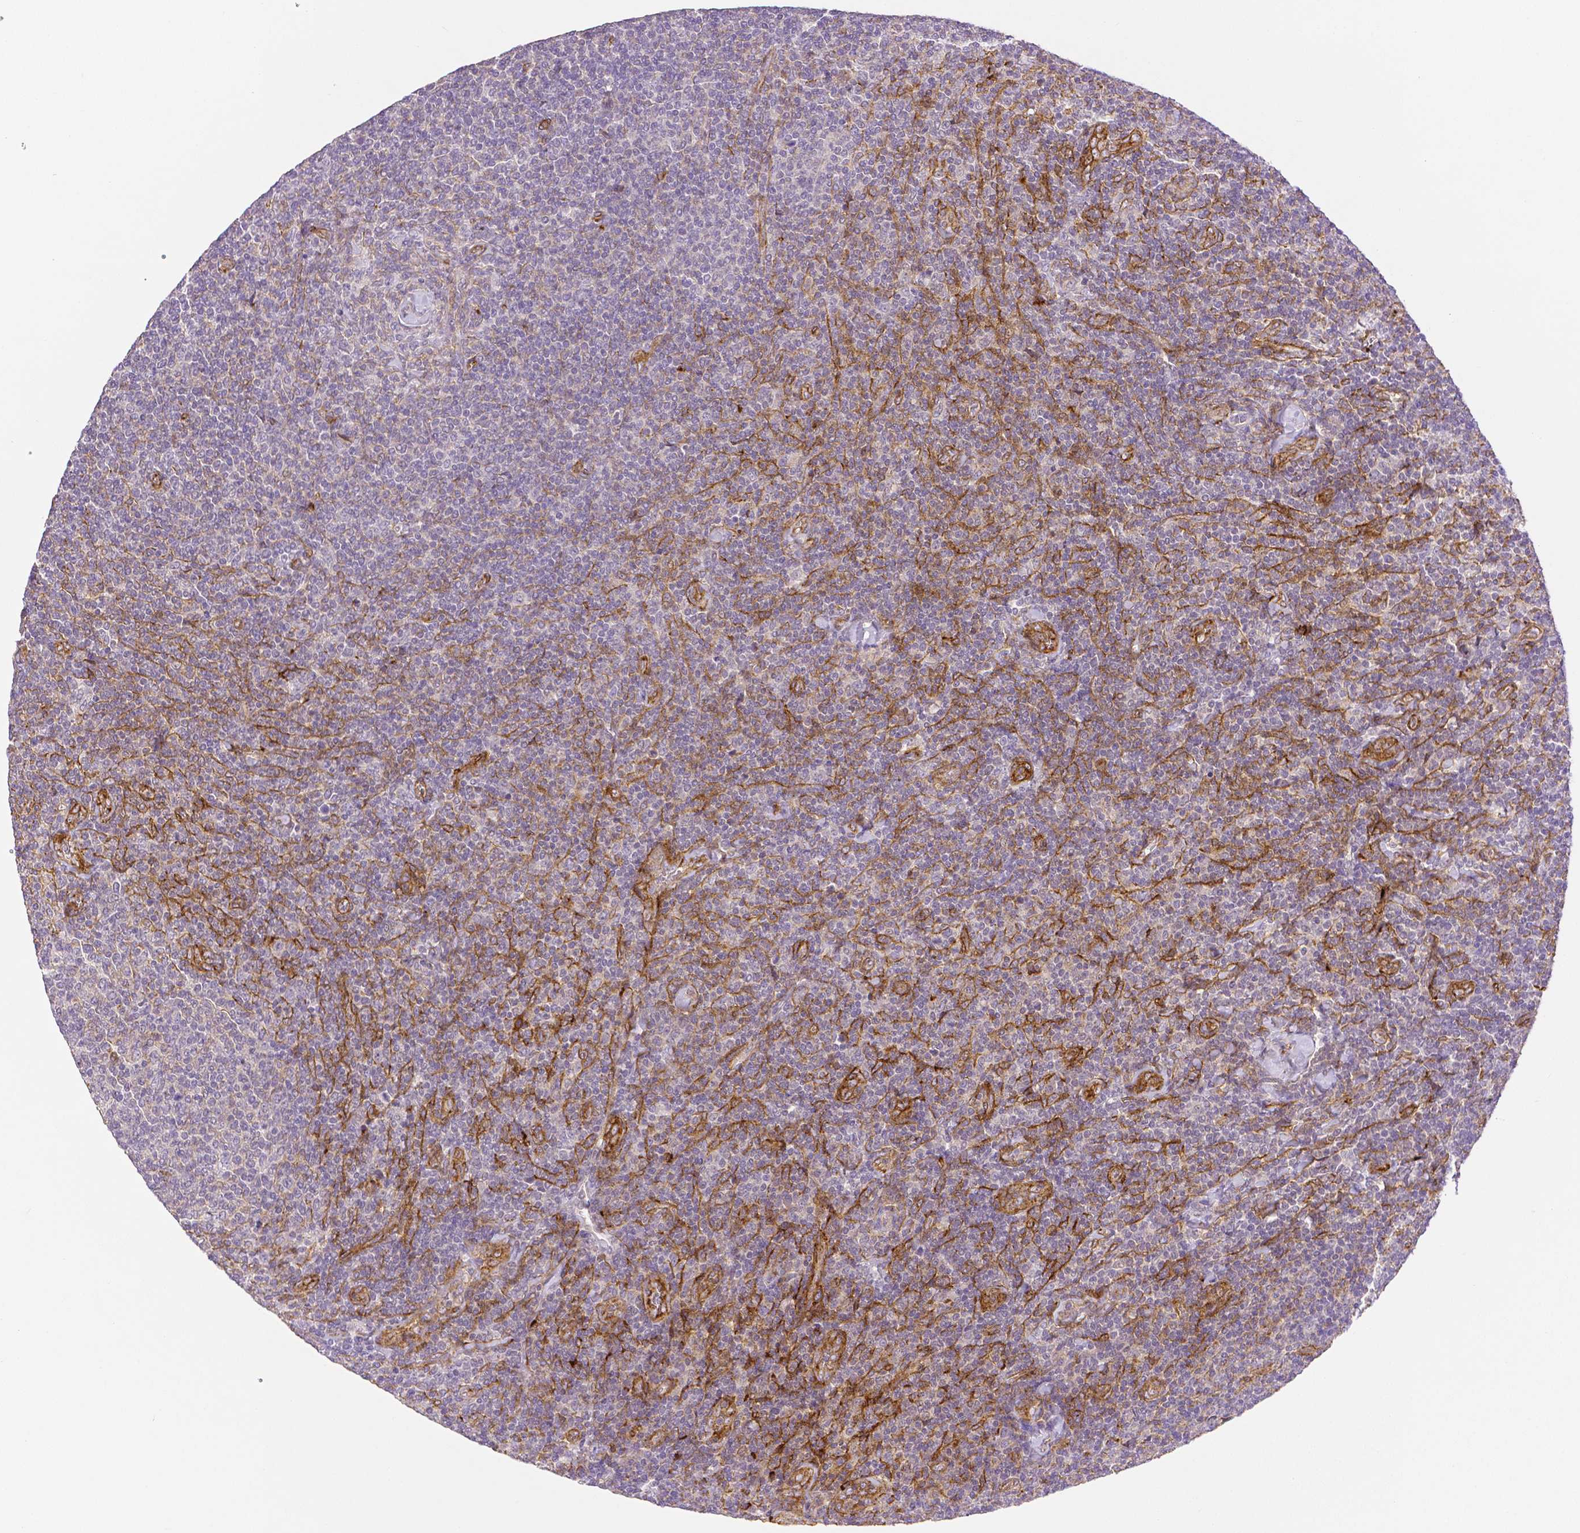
{"staining": {"intensity": "negative", "quantity": "none", "location": "none"}, "tissue": "lymphoma", "cell_type": "Tumor cells", "image_type": "cancer", "snomed": [{"axis": "morphology", "description": "Malignant lymphoma, non-Hodgkin's type, Low grade"}, {"axis": "topography", "description": "Lymph node"}], "caption": "This is a micrograph of immunohistochemistry staining of low-grade malignant lymphoma, non-Hodgkin's type, which shows no expression in tumor cells. (DAB immunohistochemistry, high magnification).", "gene": "THY1", "patient": {"sex": "male", "age": 52}}